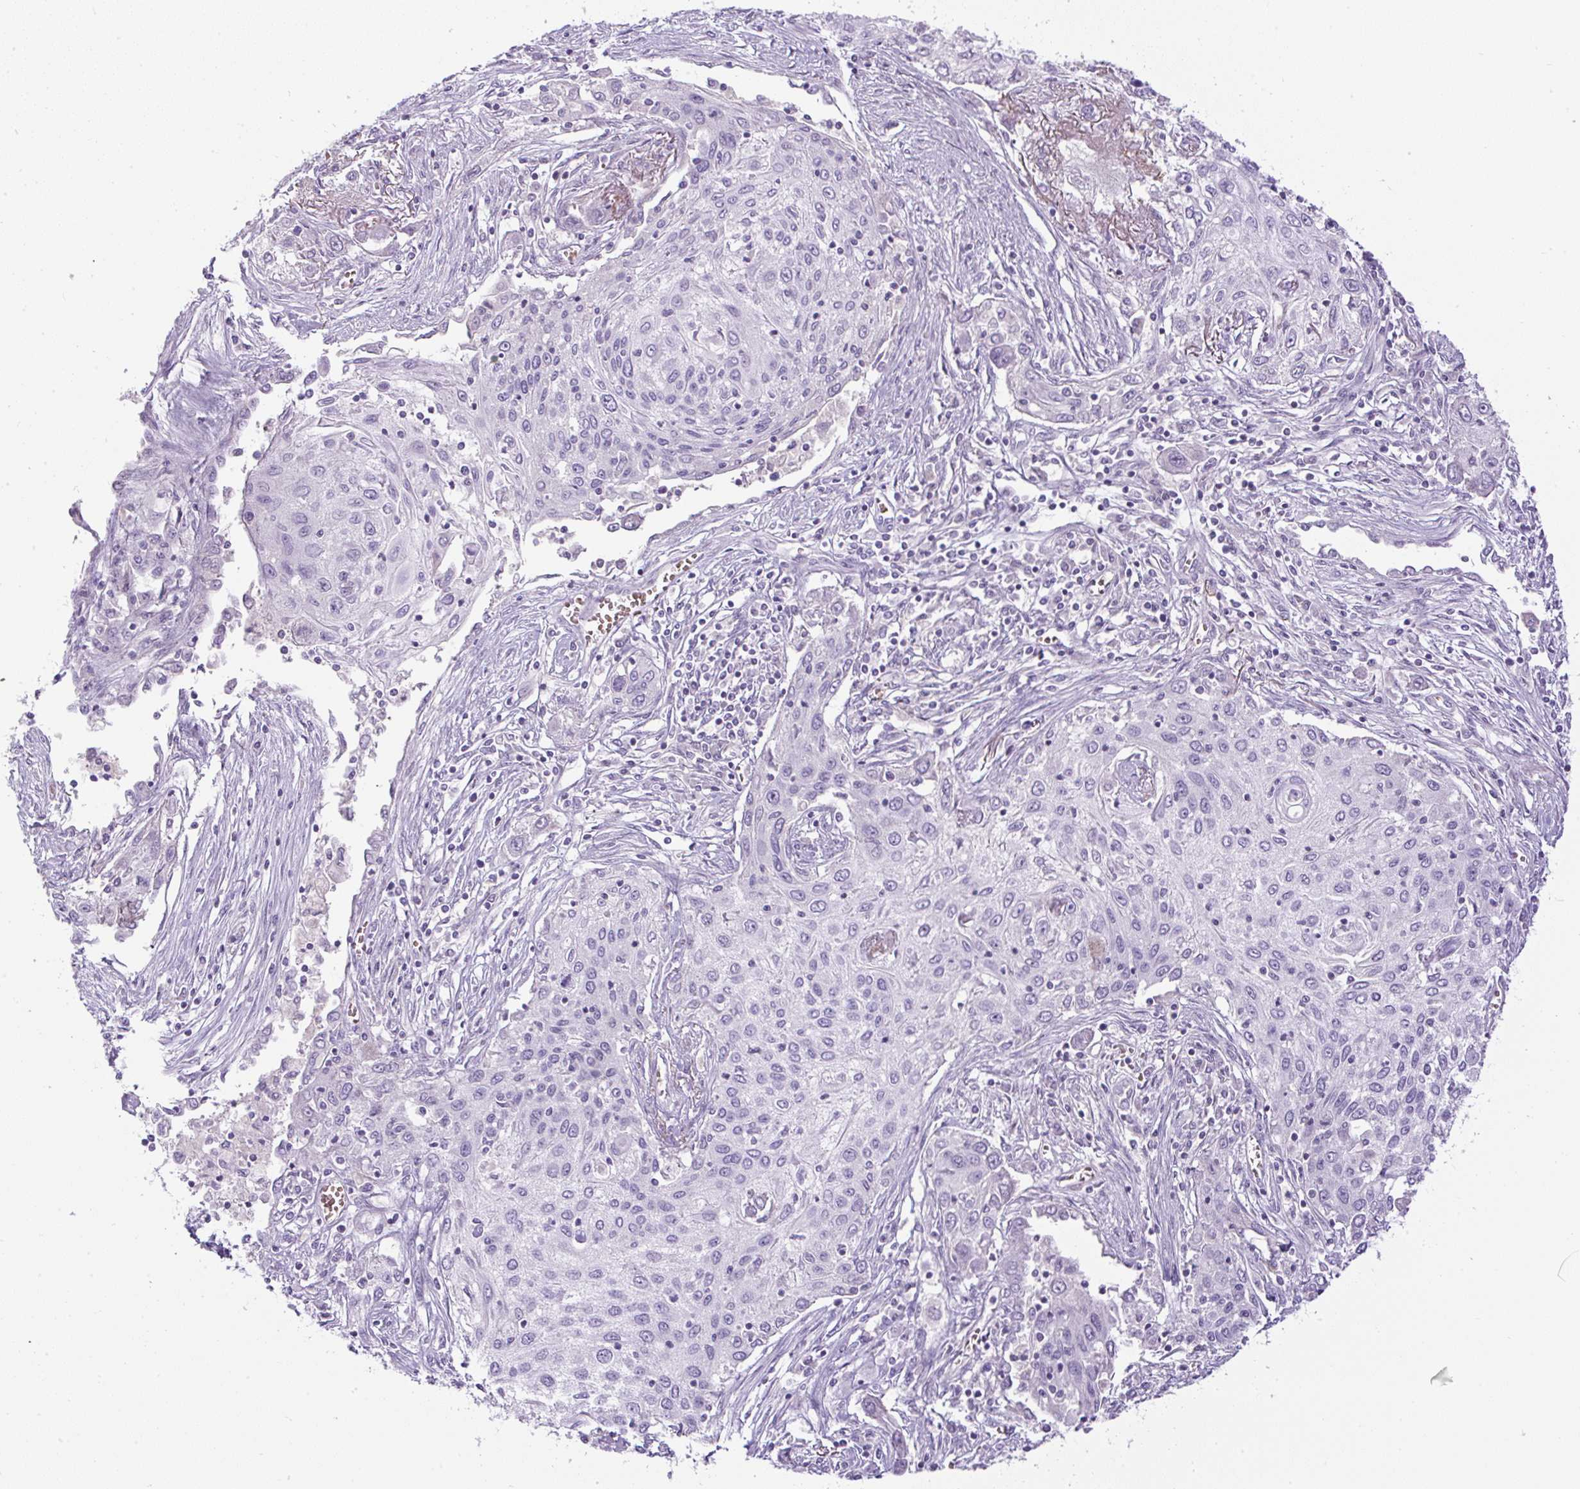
{"staining": {"intensity": "negative", "quantity": "none", "location": "none"}, "tissue": "lung cancer", "cell_type": "Tumor cells", "image_type": "cancer", "snomed": [{"axis": "morphology", "description": "Squamous cell carcinoma, NOS"}, {"axis": "topography", "description": "Lung"}], "caption": "DAB (3,3'-diaminobenzidine) immunohistochemical staining of squamous cell carcinoma (lung) reveals no significant expression in tumor cells.", "gene": "FGFBP3", "patient": {"sex": "female", "age": 69}}